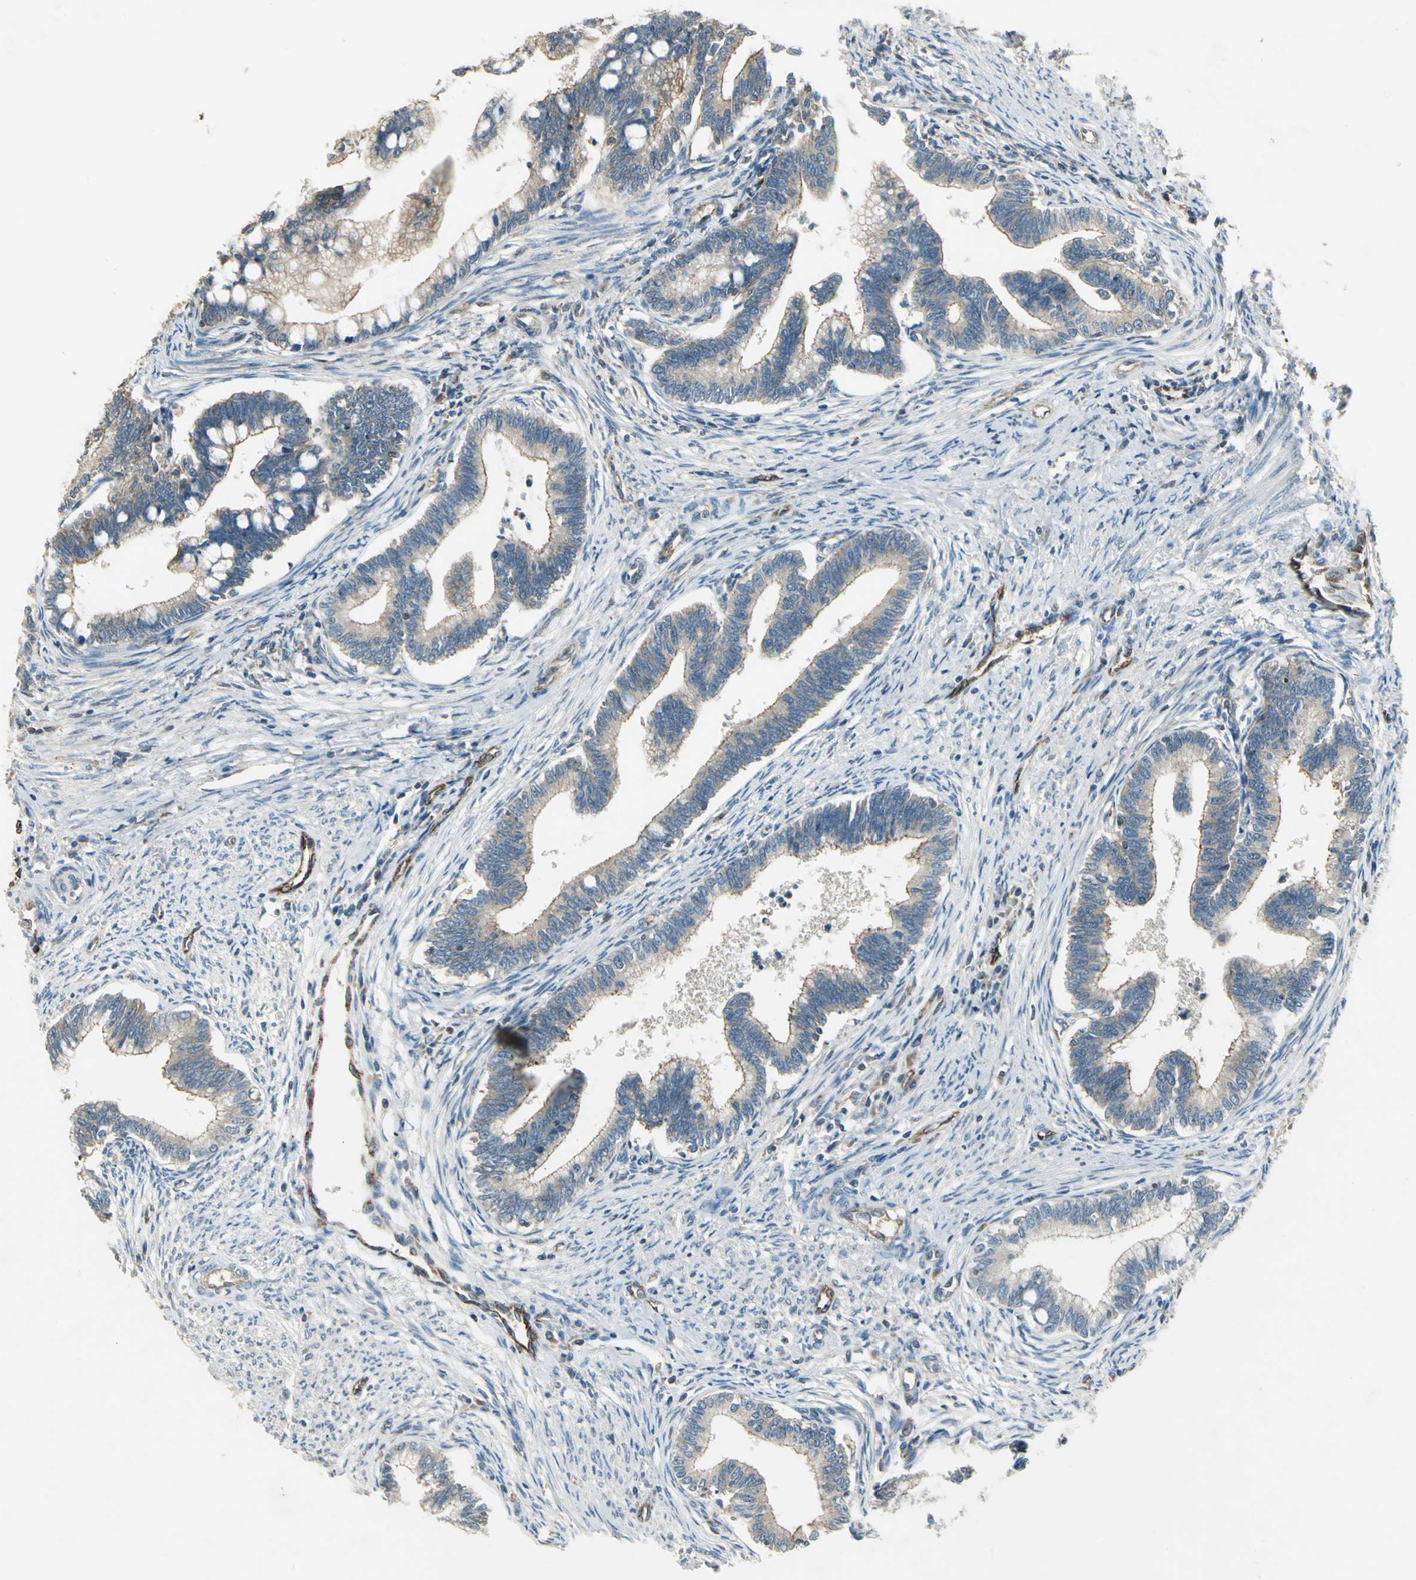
{"staining": {"intensity": "moderate", "quantity": "25%-75%", "location": "cytoplasmic/membranous"}, "tissue": "cervical cancer", "cell_type": "Tumor cells", "image_type": "cancer", "snomed": [{"axis": "morphology", "description": "Adenocarcinoma, NOS"}, {"axis": "topography", "description": "Cervix"}], "caption": "Protein expression analysis of human cervical cancer (adenocarcinoma) reveals moderate cytoplasmic/membranous expression in approximately 25%-75% of tumor cells.", "gene": "RAPGEF1", "patient": {"sex": "female", "age": 36}}